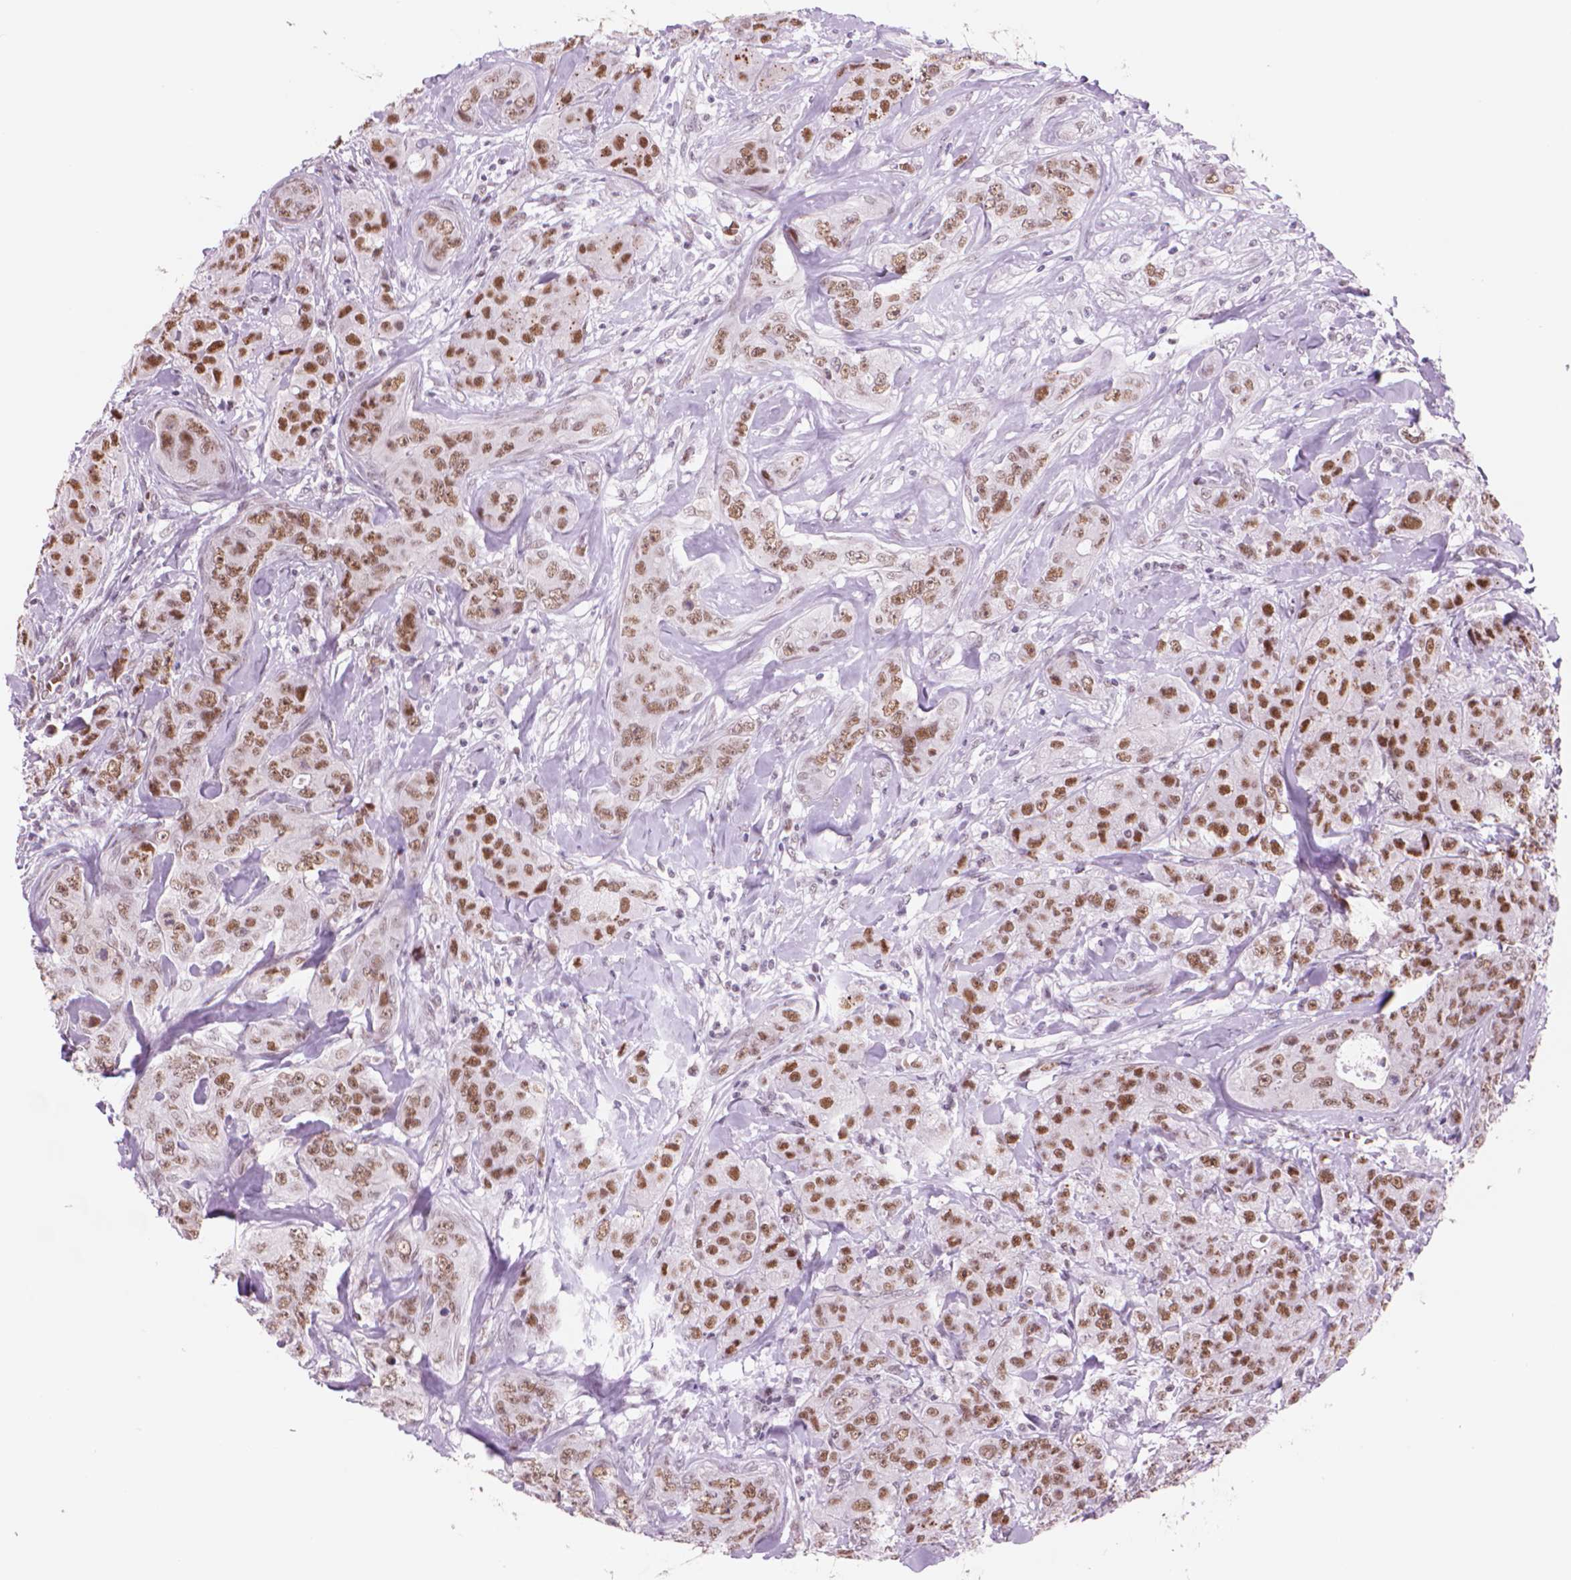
{"staining": {"intensity": "moderate", "quantity": ">75%", "location": "nuclear"}, "tissue": "breast cancer", "cell_type": "Tumor cells", "image_type": "cancer", "snomed": [{"axis": "morphology", "description": "Duct carcinoma"}, {"axis": "topography", "description": "Breast"}], "caption": "Immunohistochemical staining of breast cancer displays medium levels of moderate nuclear protein staining in about >75% of tumor cells.", "gene": "POLR3D", "patient": {"sex": "female", "age": 43}}